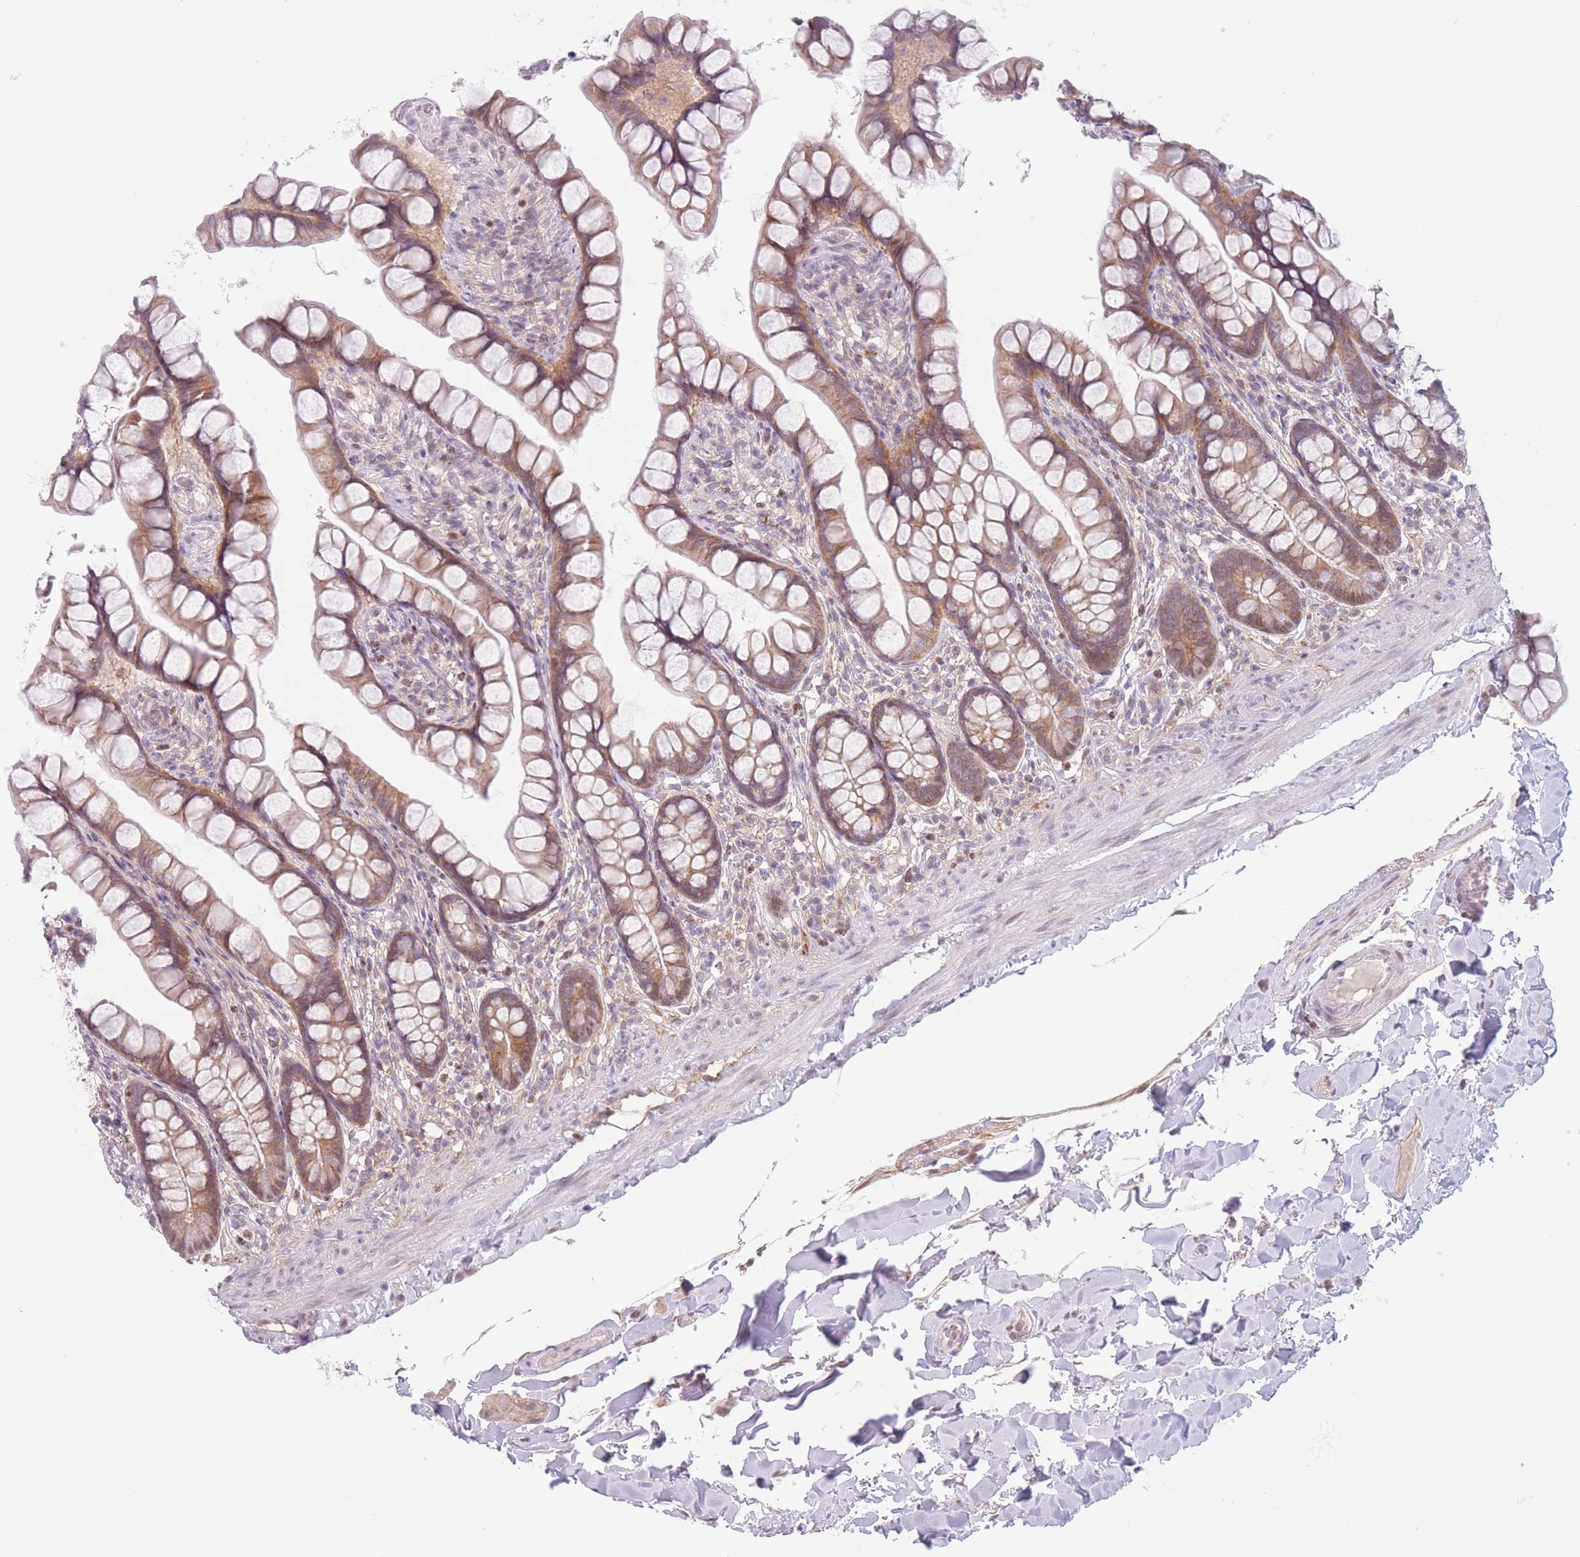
{"staining": {"intensity": "moderate", "quantity": ">75%", "location": "cytoplasmic/membranous,nuclear"}, "tissue": "small intestine", "cell_type": "Glandular cells", "image_type": "normal", "snomed": [{"axis": "morphology", "description": "Normal tissue, NOS"}, {"axis": "topography", "description": "Small intestine"}], "caption": "IHC staining of normal small intestine, which reveals medium levels of moderate cytoplasmic/membranous,nuclear positivity in about >75% of glandular cells indicating moderate cytoplasmic/membranous,nuclear protein staining. The staining was performed using DAB (3,3'-diaminobenzidine) (brown) for protein detection and nuclei were counterstained in hematoxylin (blue).", "gene": "ENSG00000267179", "patient": {"sex": "male", "age": 70}}